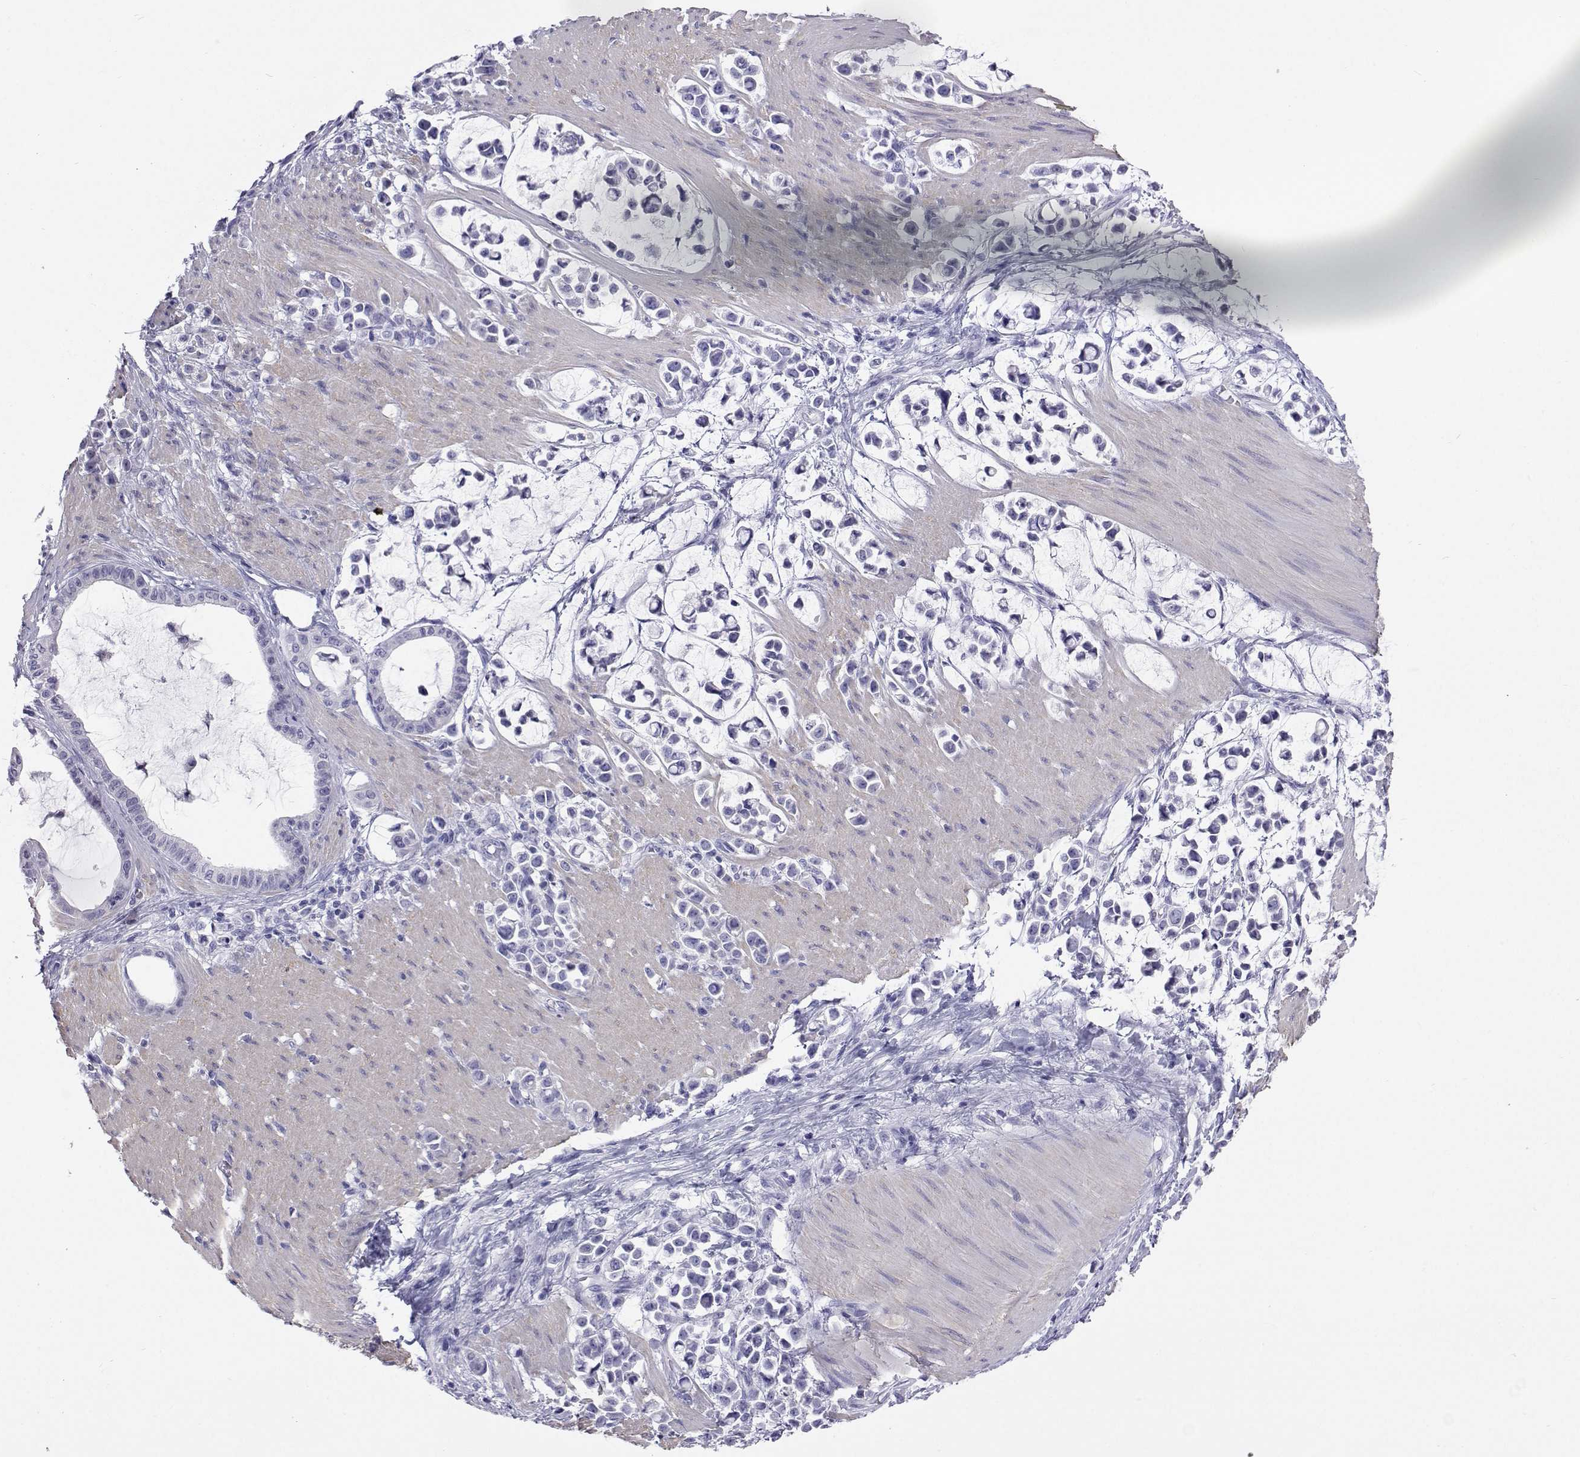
{"staining": {"intensity": "negative", "quantity": "none", "location": "none"}, "tissue": "stomach cancer", "cell_type": "Tumor cells", "image_type": "cancer", "snomed": [{"axis": "morphology", "description": "Adenocarcinoma, NOS"}, {"axis": "topography", "description": "Stomach"}], "caption": "Protein analysis of stomach cancer (adenocarcinoma) demonstrates no significant expression in tumor cells. (DAB immunohistochemistry (IHC) with hematoxylin counter stain).", "gene": "PLIN4", "patient": {"sex": "male", "age": 82}}